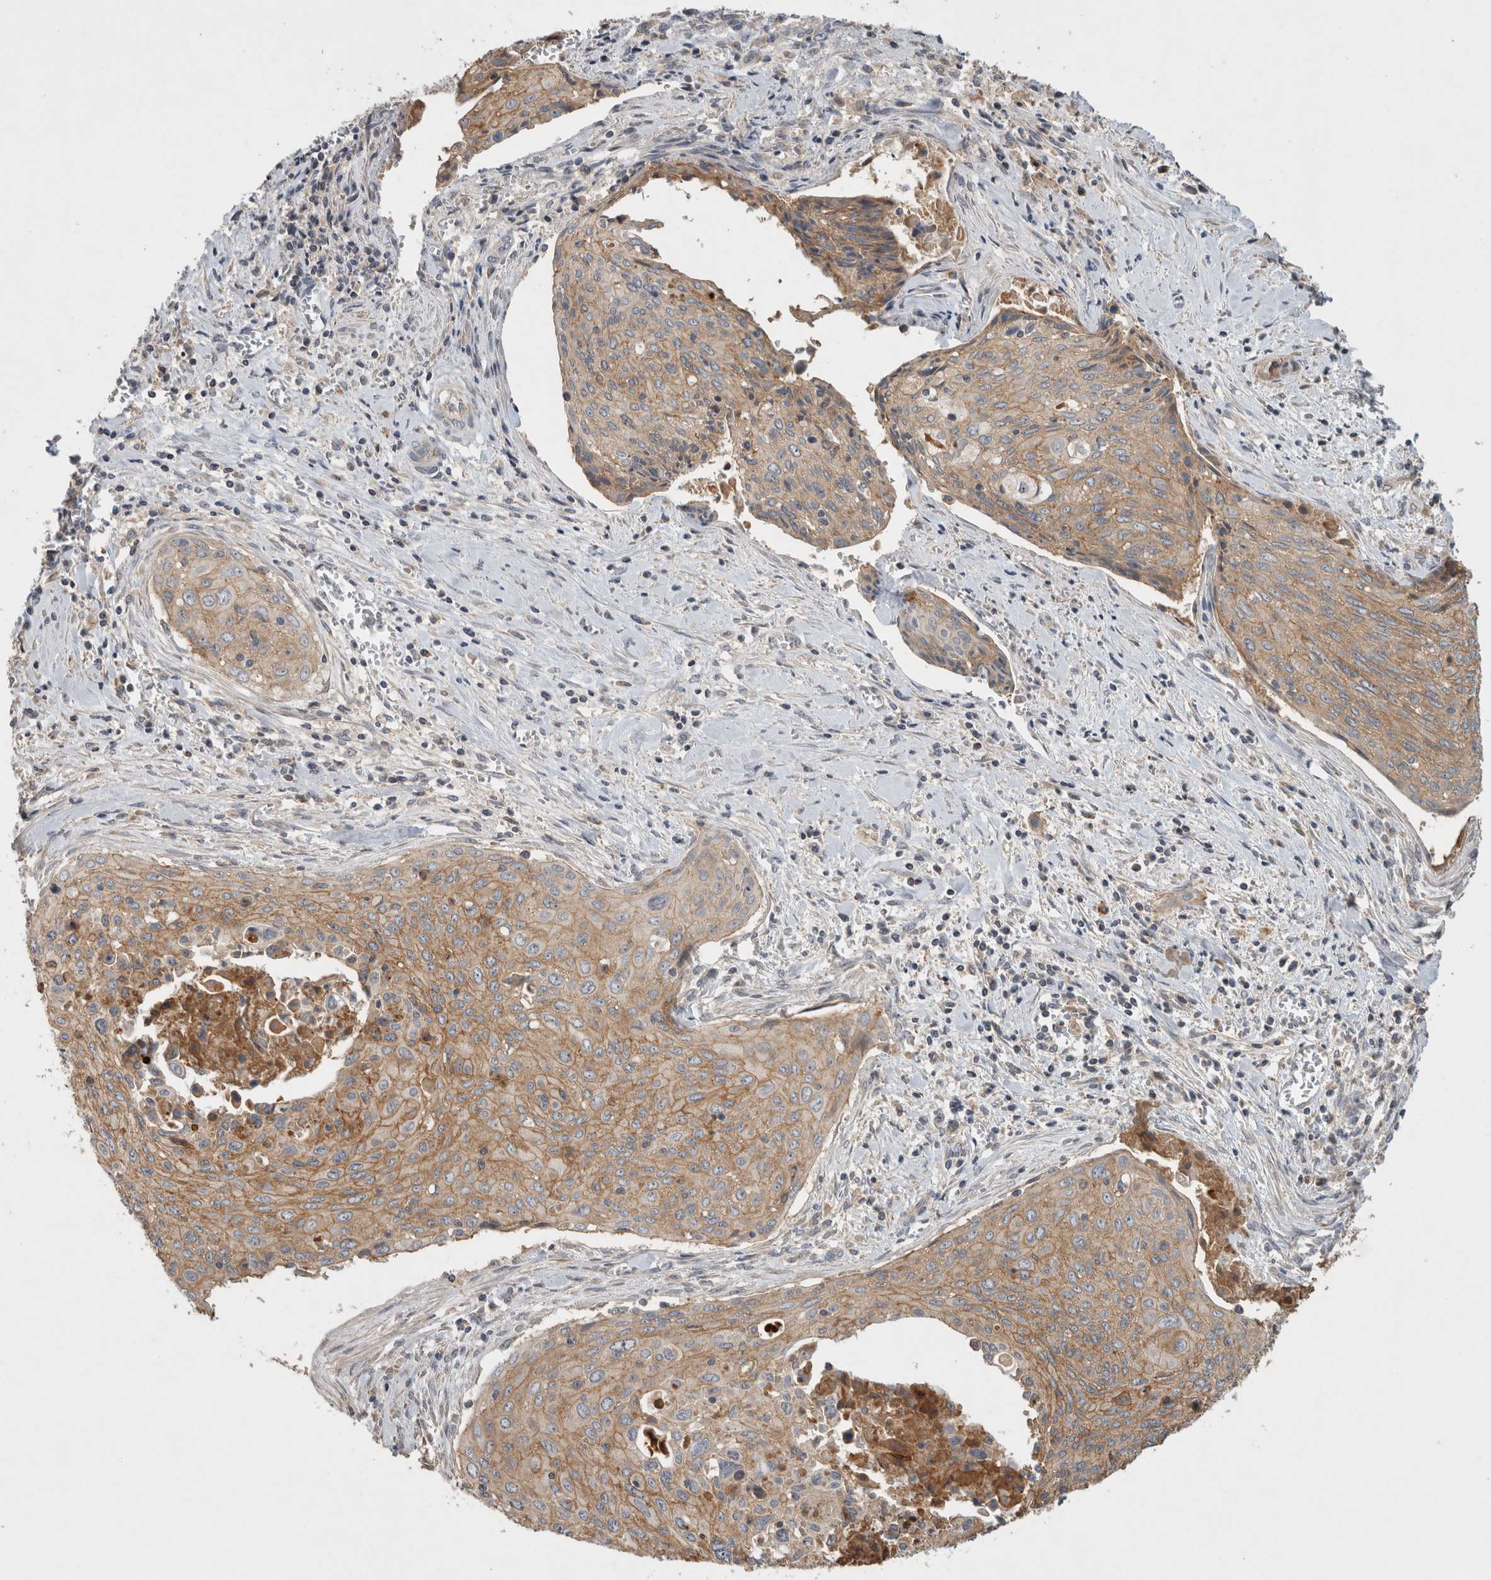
{"staining": {"intensity": "moderate", "quantity": ">75%", "location": "cytoplasmic/membranous"}, "tissue": "cervical cancer", "cell_type": "Tumor cells", "image_type": "cancer", "snomed": [{"axis": "morphology", "description": "Squamous cell carcinoma, NOS"}, {"axis": "topography", "description": "Cervix"}], "caption": "Tumor cells exhibit medium levels of moderate cytoplasmic/membranous expression in about >75% of cells in cervical cancer. The staining is performed using DAB (3,3'-diaminobenzidine) brown chromogen to label protein expression. The nuclei are counter-stained blue using hematoxylin.", "gene": "SERAC1", "patient": {"sex": "female", "age": 55}}